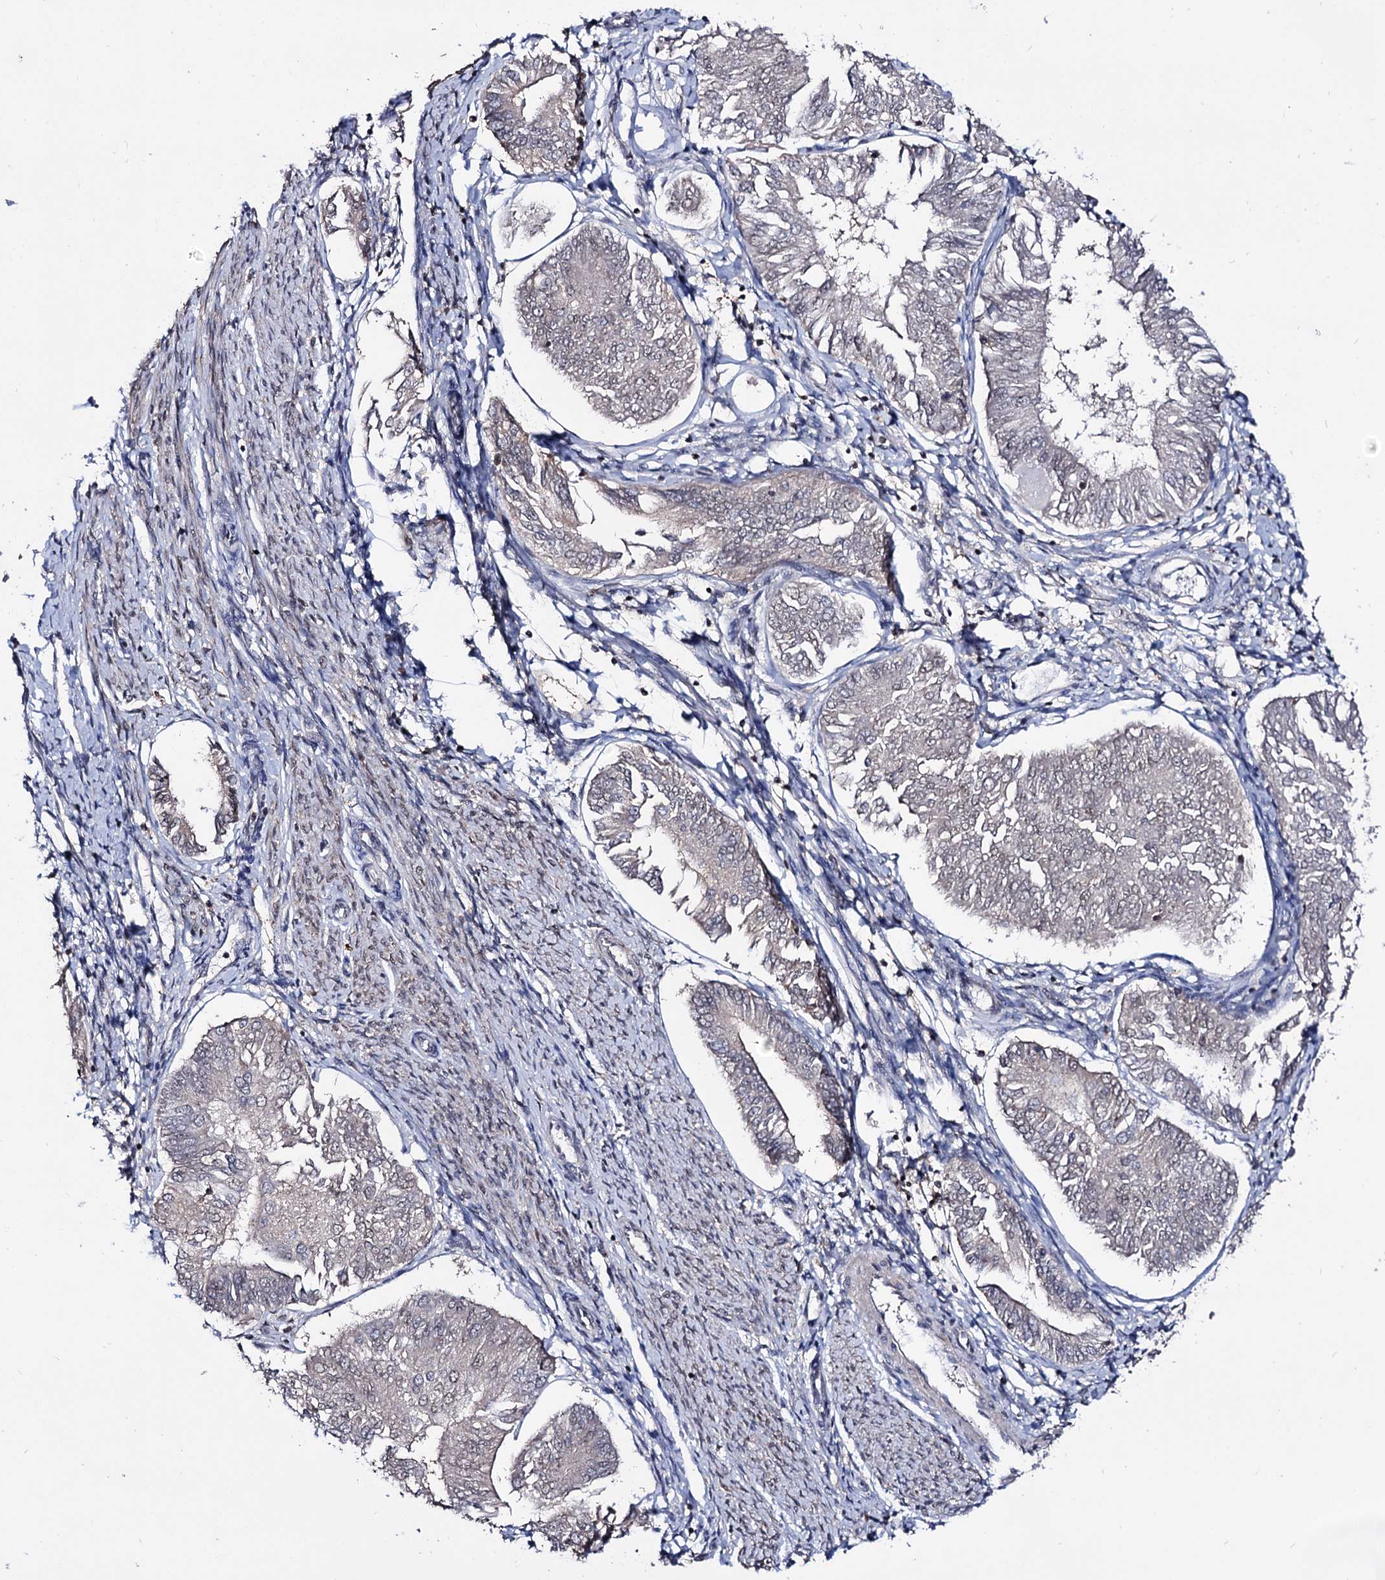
{"staining": {"intensity": "negative", "quantity": "none", "location": "none"}, "tissue": "endometrial cancer", "cell_type": "Tumor cells", "image_type": "cancer", "snomed": [{"axis": "morphology", "description": "Adenocarcinoma, NOS"}, {"axis": "topography", "description": "Endometrium"}], "caption": "Immunohistochemical staining of endometrial cancer displays no significant staining in tumor cells.", "gene": "SMCHD1", "patient": {"sex": "female", "age": 58}}